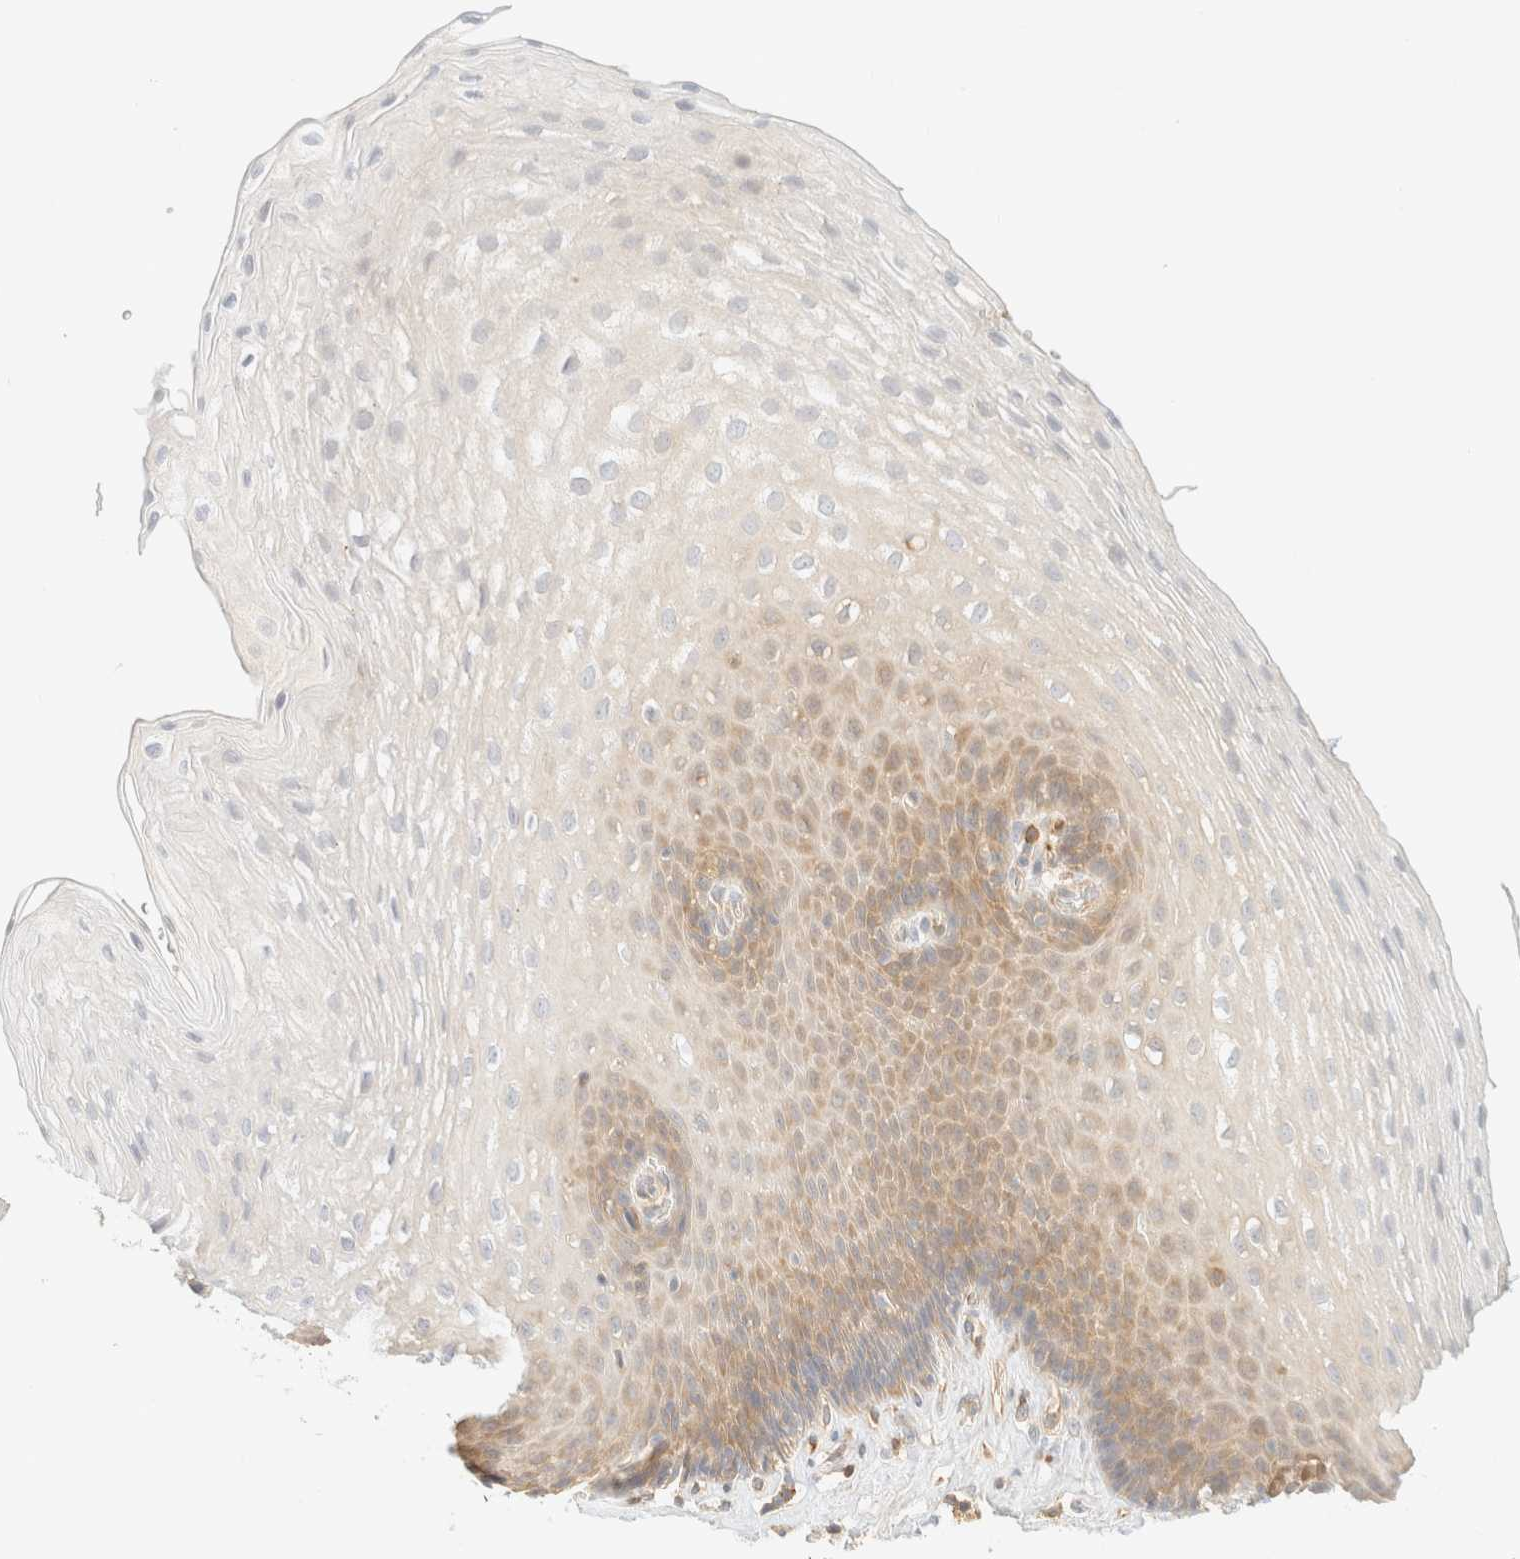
{"staining": {"intensity": "moderate", "quantity": "25%-75%", "location": "cytoplasmic/membranous"}, "tissue": "esophagus", "cell_type": "Squamous epithelial cells", "image_type": "normal", "snomed": [{"axis": "morphology", "description": "Normal tissue, NOS"}, {"axis": "topography", "description": "Esophagus"}], "caption": "This is a micrograph of immunohistochemistry staining of benign esophagus, which shows moderate expression in the cytoplasmic/membranous of squamous epithelial cells.", "gene": "OTOP2", "patient": {"sex": "female", "age": 66}}